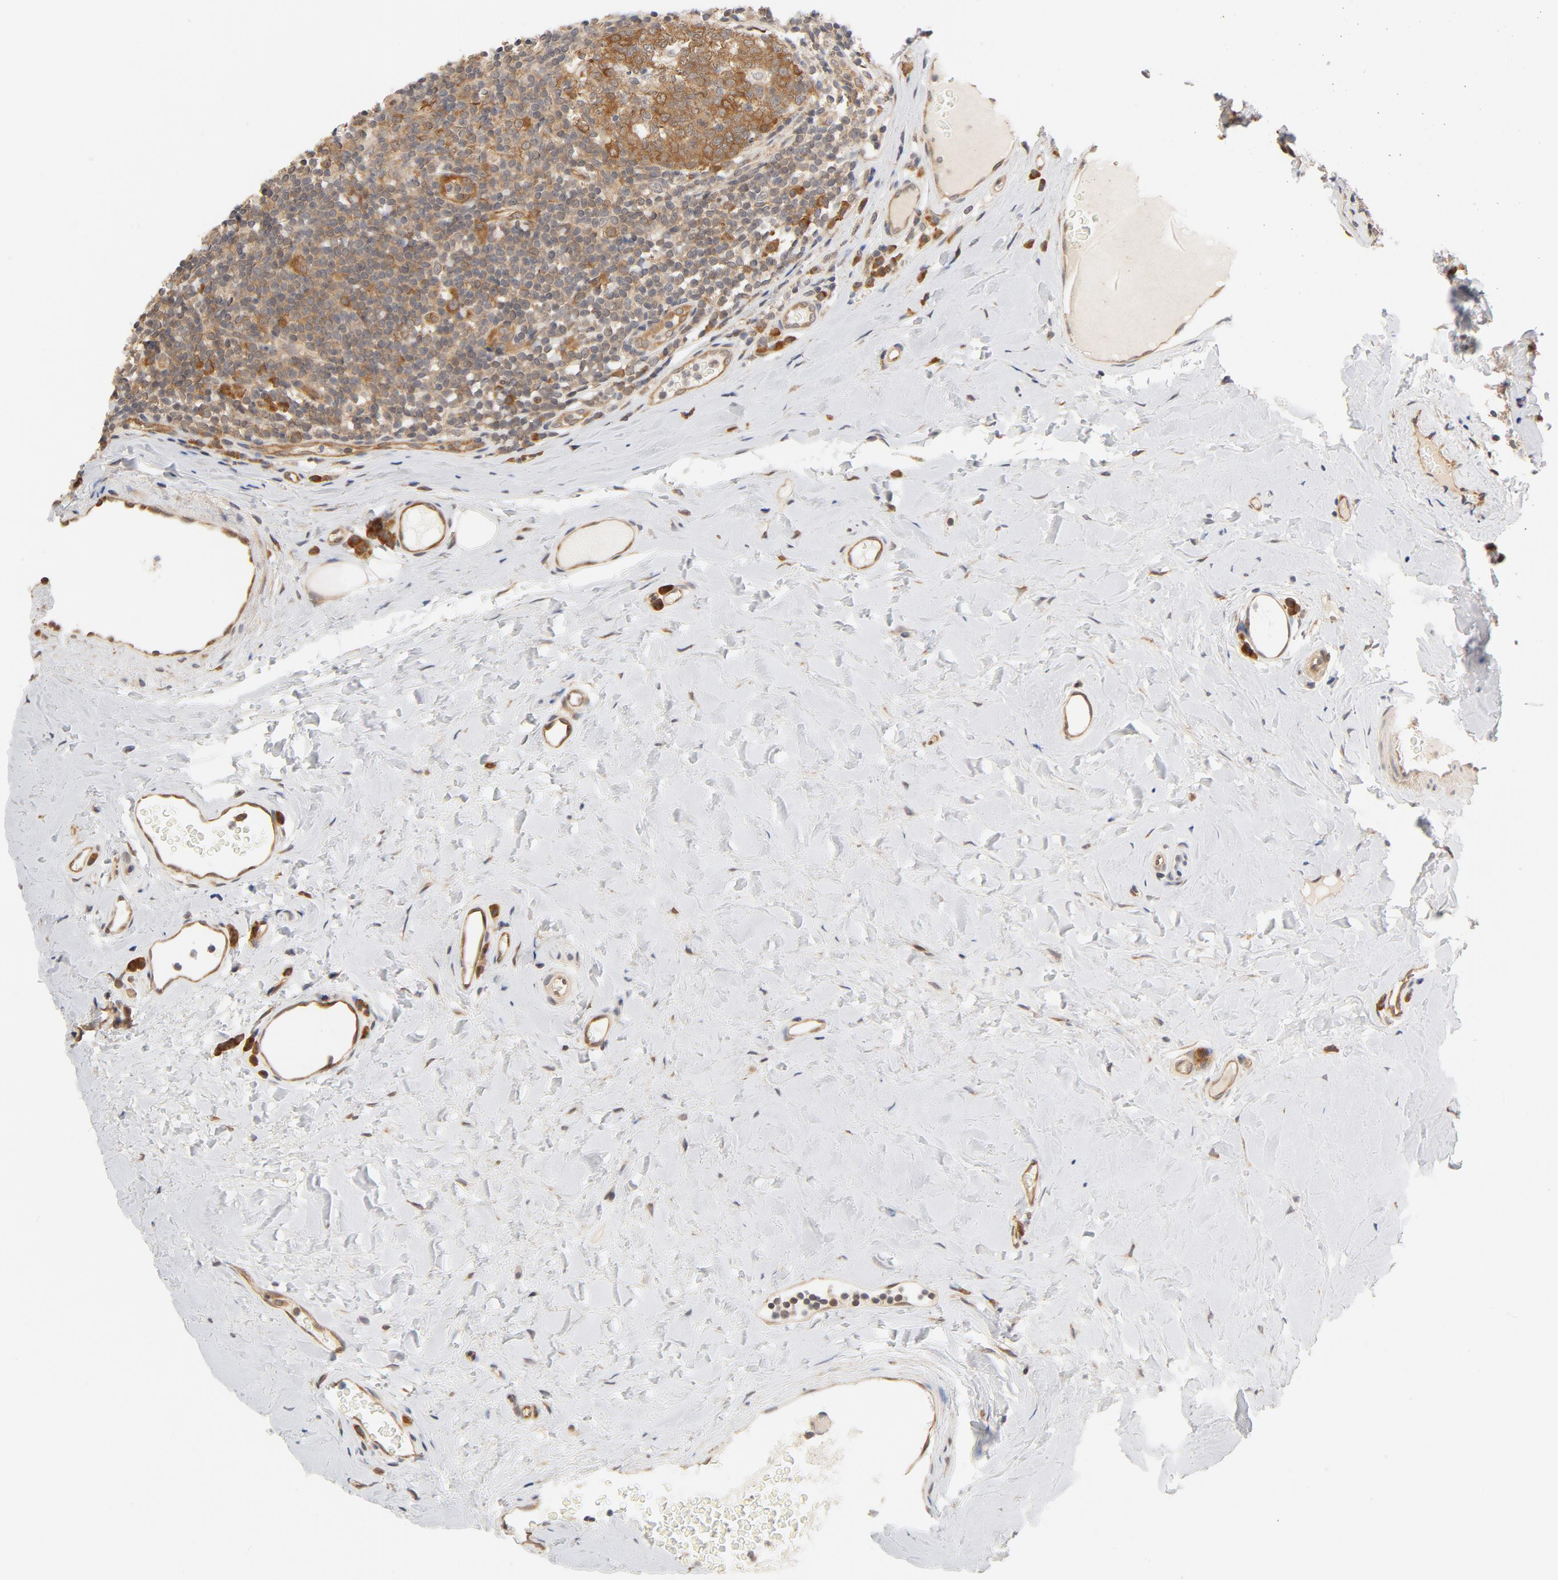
{"staining": {"intensity": "moderate", "quantity": ">75%", "location": "cytoplasmic/membranous"}, "tissue": "tonsil", "cell_type": "Germinal center cells", "image_type": "normal", "snomed": [{"axis": "morphology", "description": "Normal tissue, NOS"}, {"axis": "topography", "description": "Tonsil"}], "caption": "Immunohistochemical staining of benign human tonsil exhibits medium levels of moderate cytoplasmic/membranous expression in approximately >75% of germinal center cells.", "gene": "EIF4E", "patient": {"sex": "male", "age": 31}}